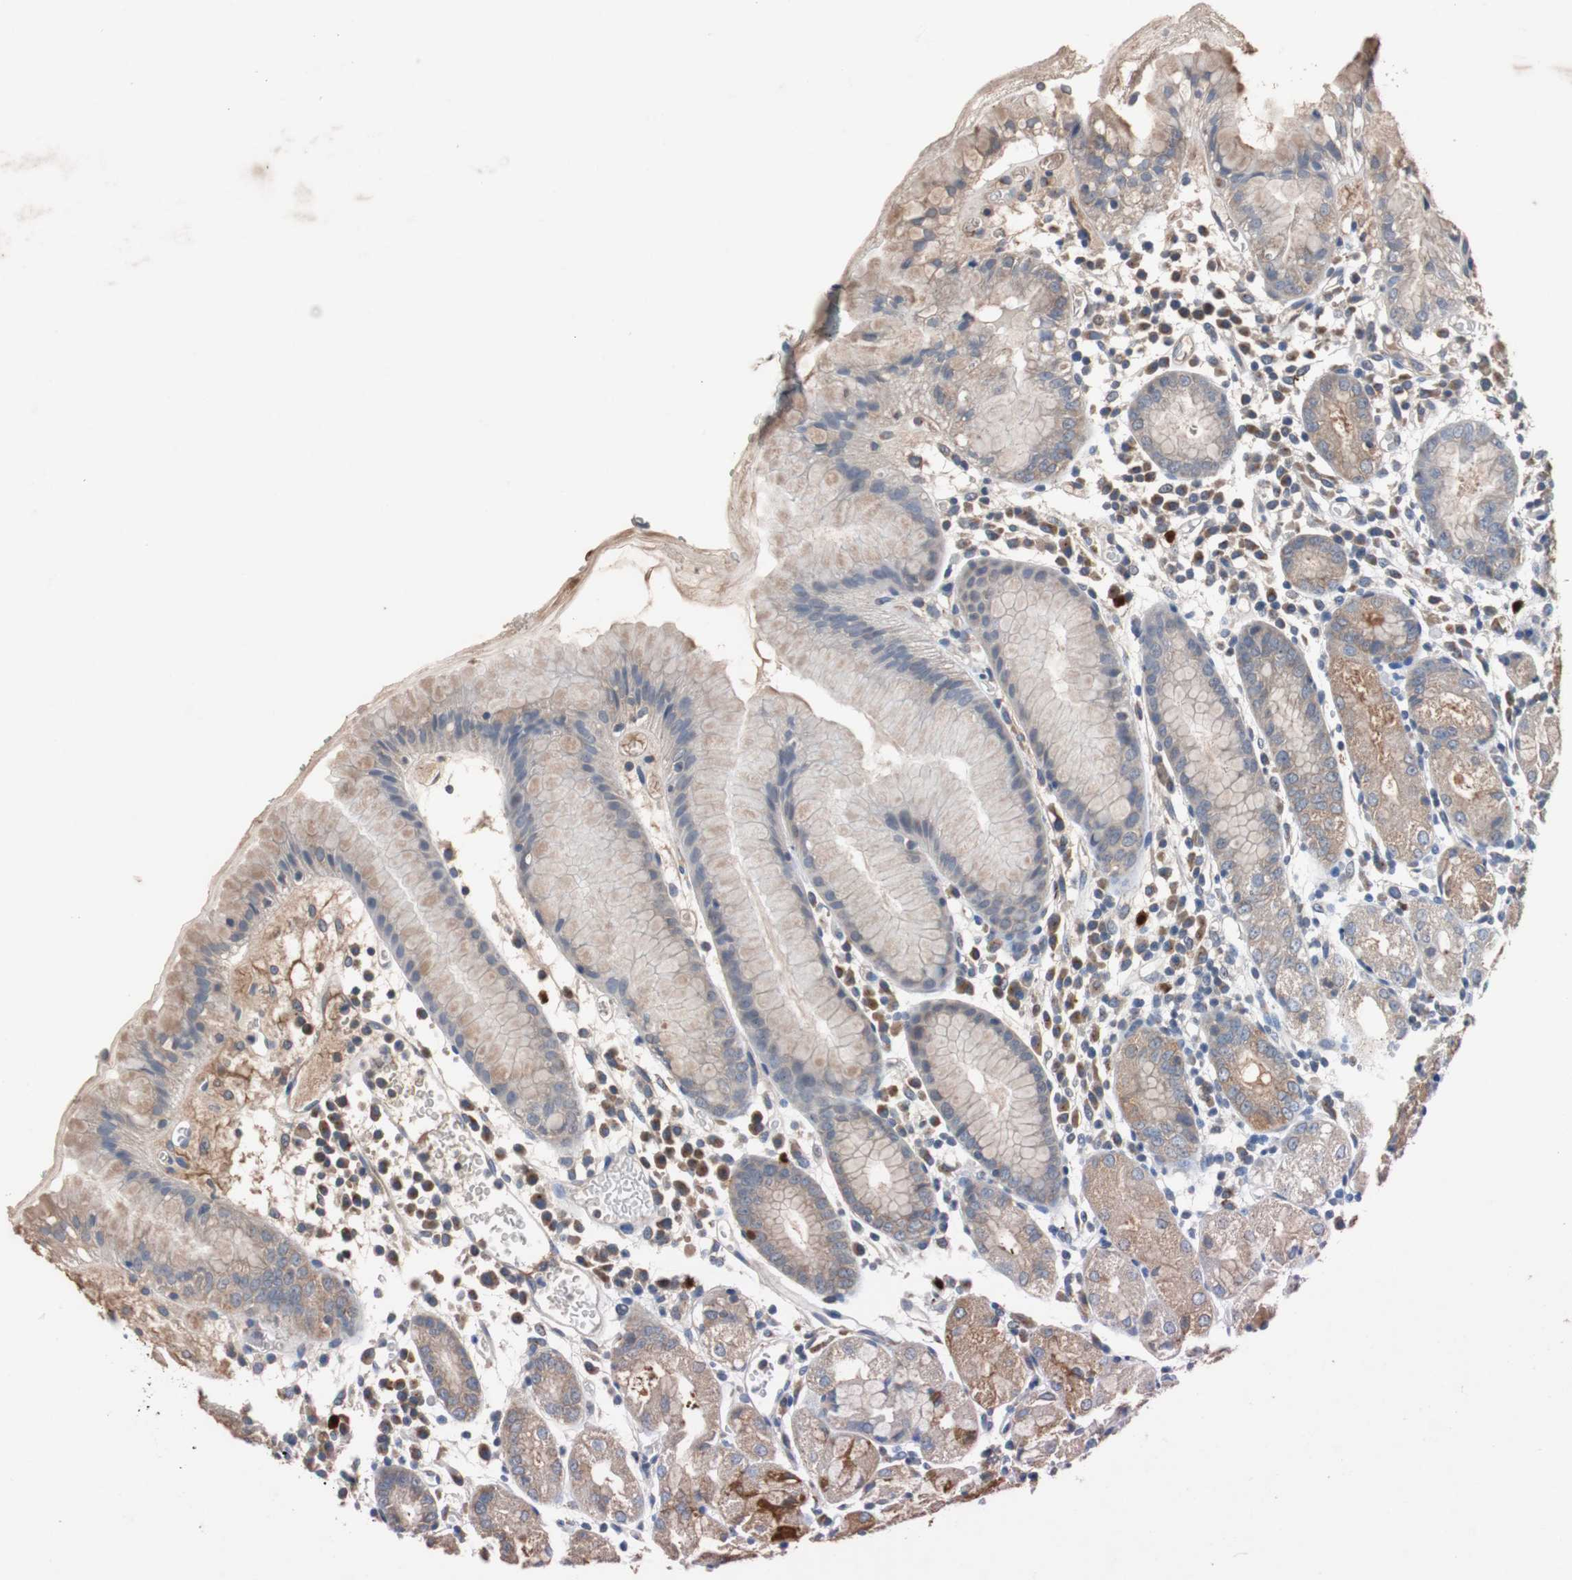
{"staining": {"intensity": "moderate", "quantity": "25%-75%", "location": "cytoplasmic/membranous"}, "tissue": "stomach", "cell_type": "Glandular cells", "image_type": "normal", "snomed": [{"axis": "morphology", "description": "Normal tissue, NOS"}, {"axis": "topography", "description": "Stomach"}, {"axis": "topography", "description": "Stomach, lower"}], "caption": "IHC (DAB) staining of benign human stomach reveals moderate cytoplasmic/membranous protein positivity in approximately 25%-75% of glandular cells. (DAB IHC, brown staining for protein, blue staining for nuclei).", "gene": "CALB2", "patient": {"sex": "female", "age": 75}}